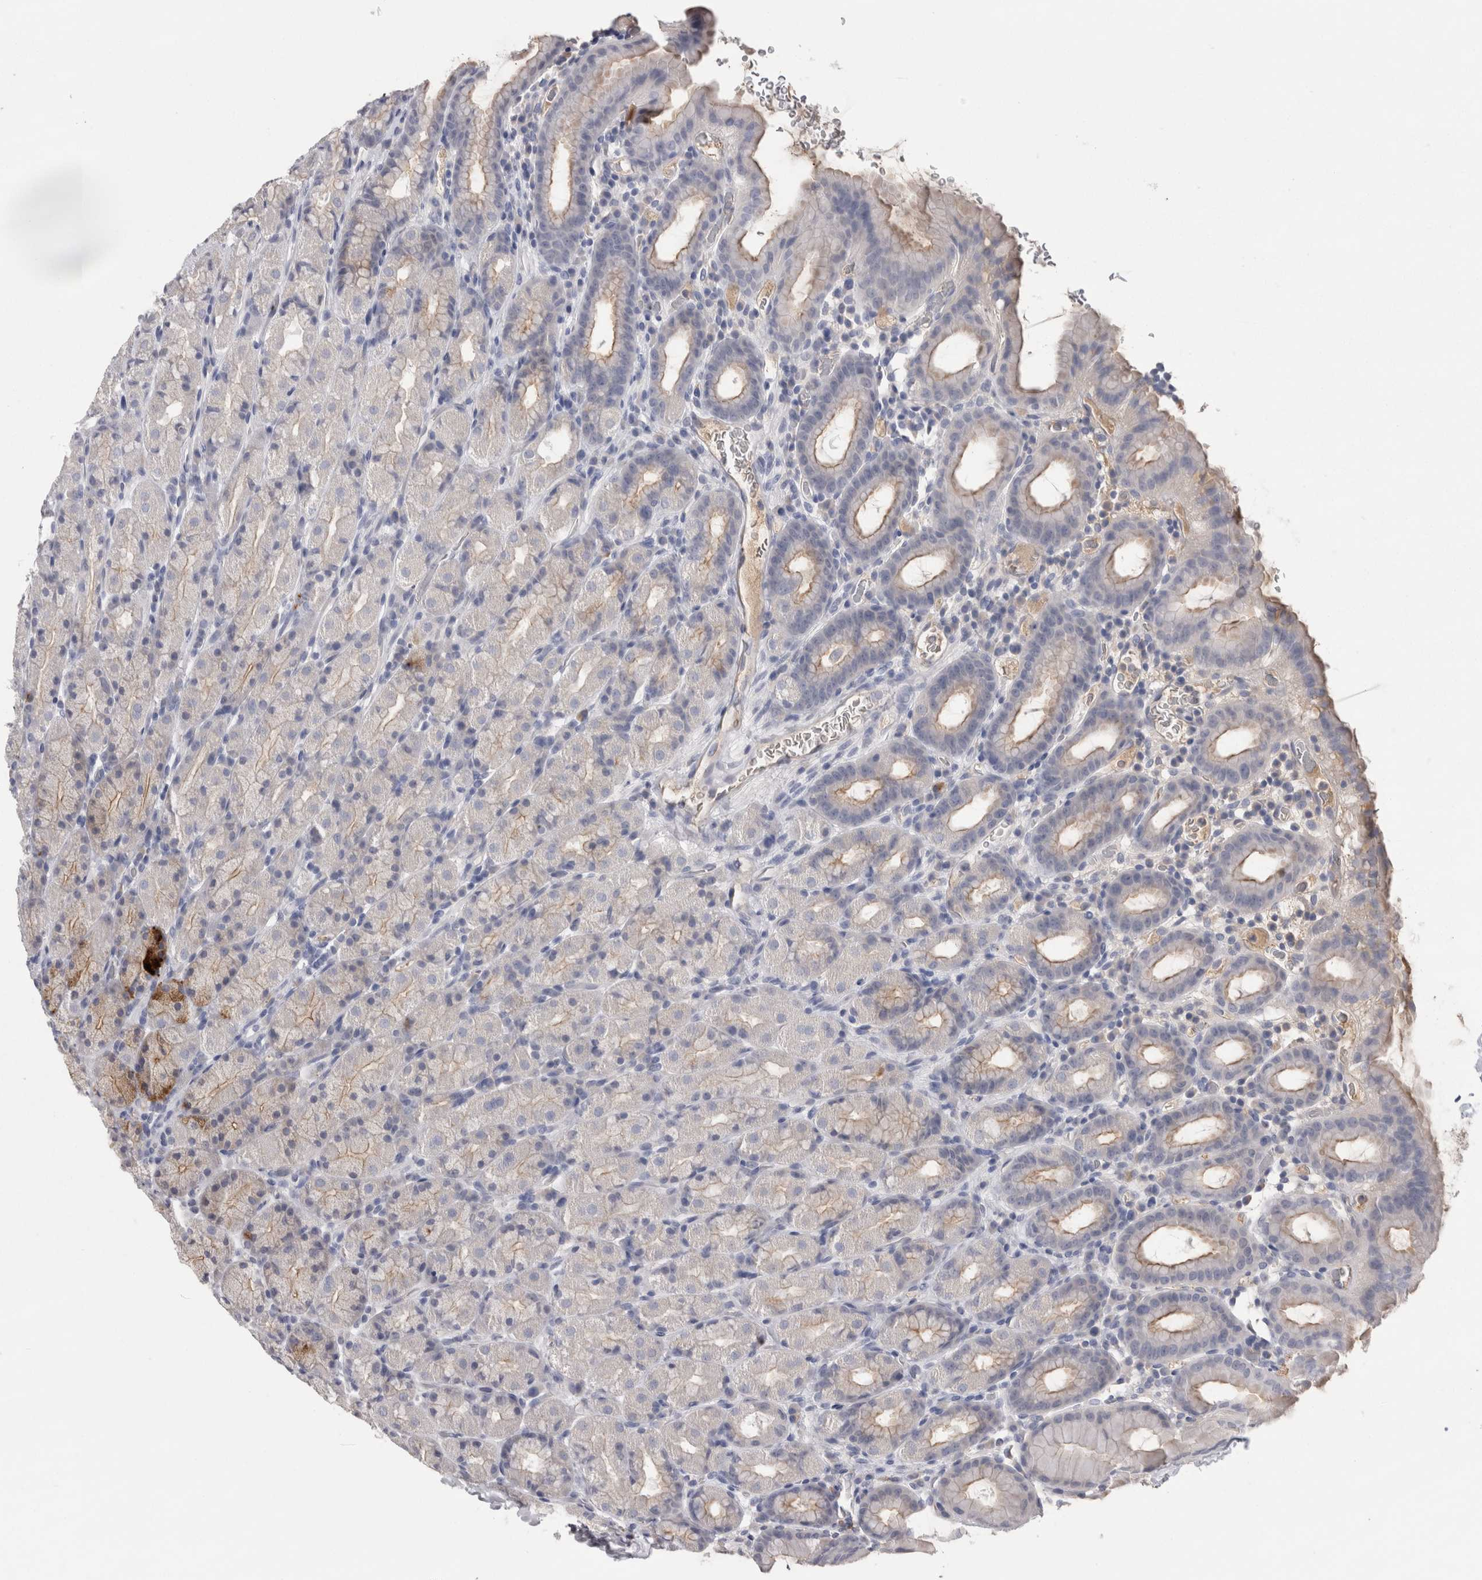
{"staining": {"intensity": "strong", "quantity": "<25%", "location": "cytoplasmic/membranous"}, "tissue": "stomach", "cell_type": "Glandular cells", "image_type": "normal", "snomed": [{"axis": "morphology", "description": "Normal tissue, NOS"}, {"axis": "topography", "description": "Stomach, upper"}], "caption": "Immunohistochemistry photomicrograph of unremarkable human stomach stained for a protein (brown), which exhibits medium levels of strong cytoplasmic/membranous positivity in approximately <25% of glandular cells.", "gene": "REG1A", "patient": {"sex": "male", "age": 68}}